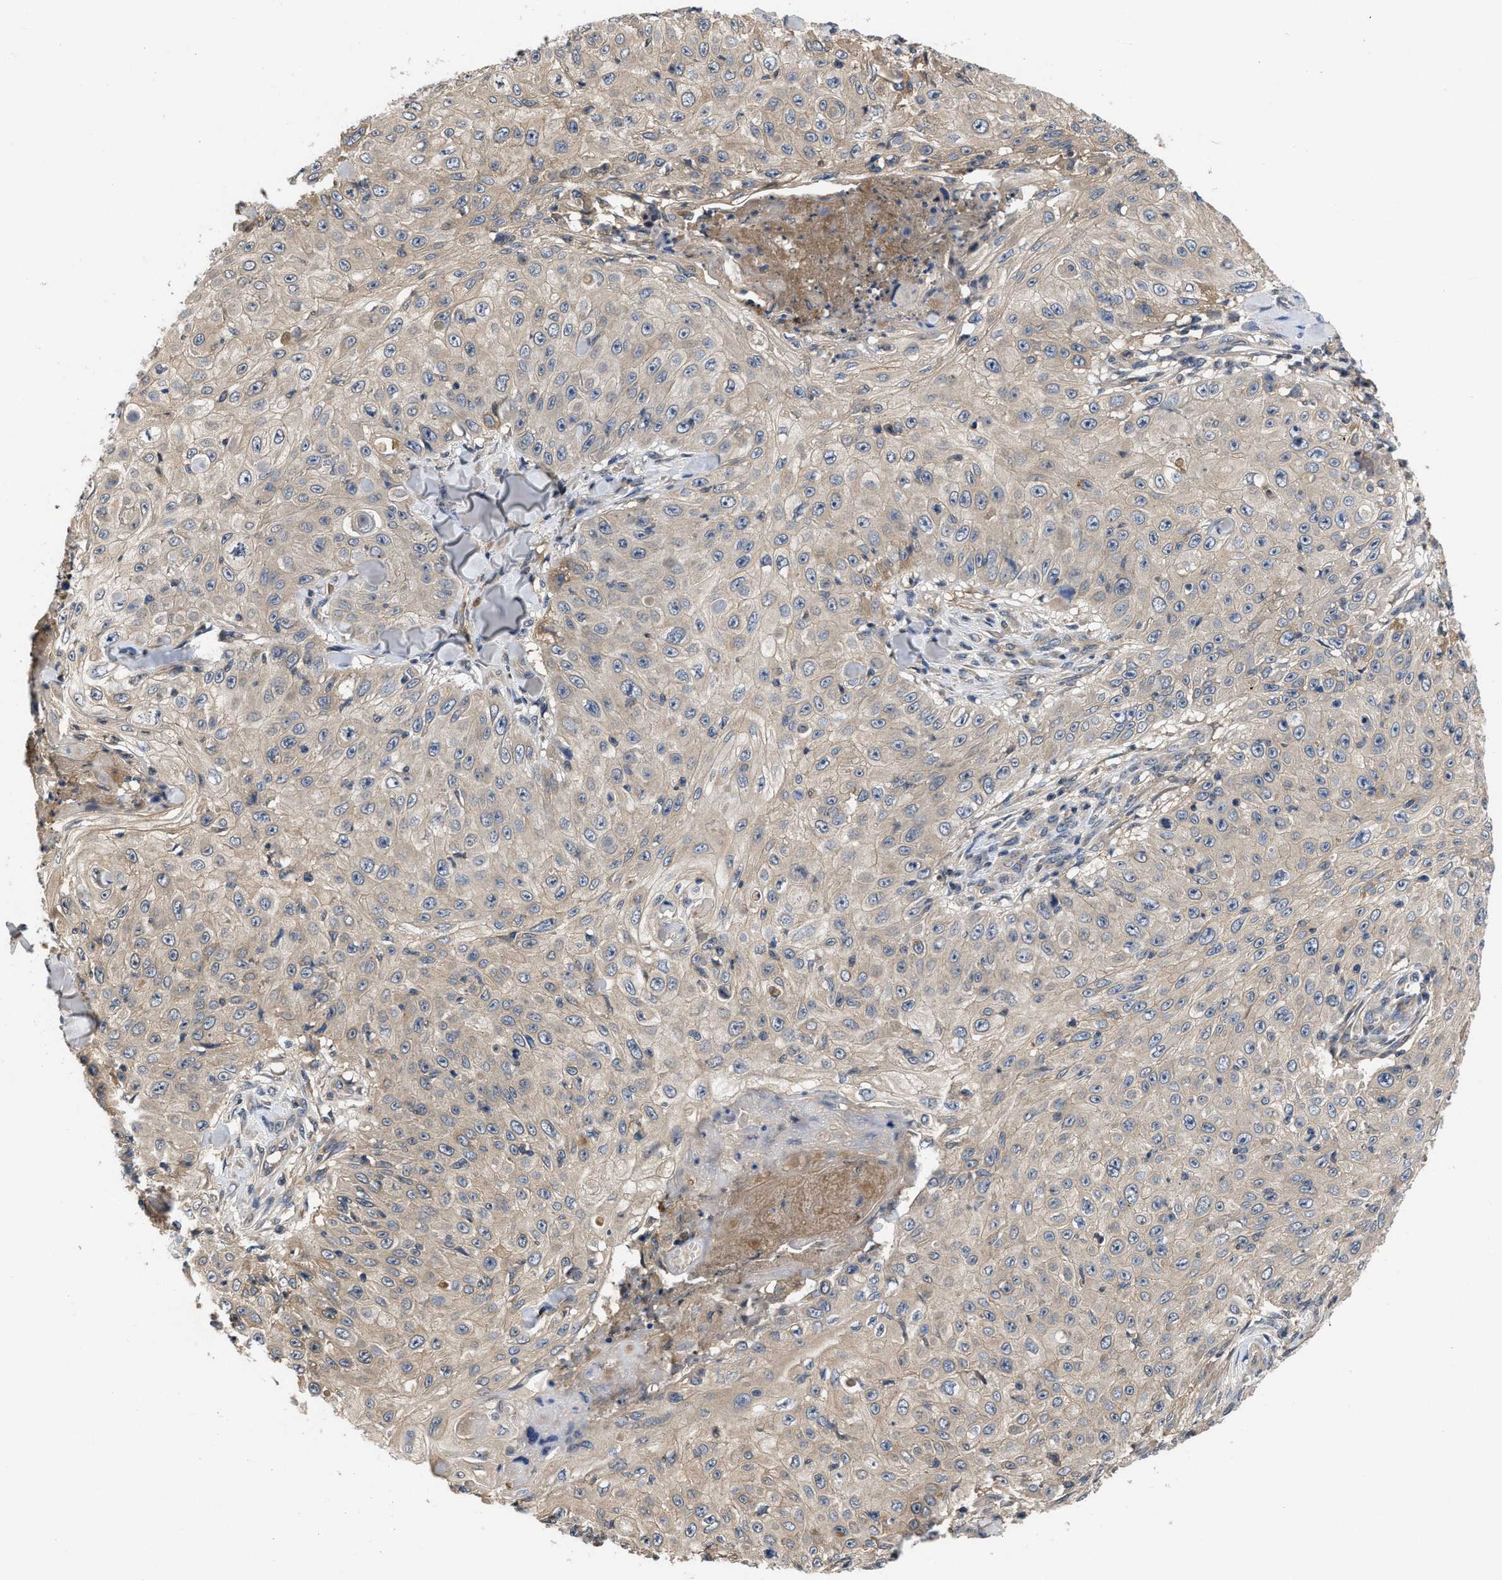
{"staining": {"intensity": "weak", "quantity": "25%-75%", "location": "cytoplasmic/membranous"}, "tissue": "skin cancer", "cell_type": "Tumor cells", "image_type": "cancer", "snomed": [{"axis": "morphology", "description": "Squamous cell carcinoma, NOS"}, {"axis": "topography", "description": "Skin"}], "caption": "Skin cancer stained with IHC demonstrates weak cytoplasmic/membranous positivity in about 25%-75% of tumor cells.", "gene": "VPS4A", "patient": {"sex": "male", "age": 86}}